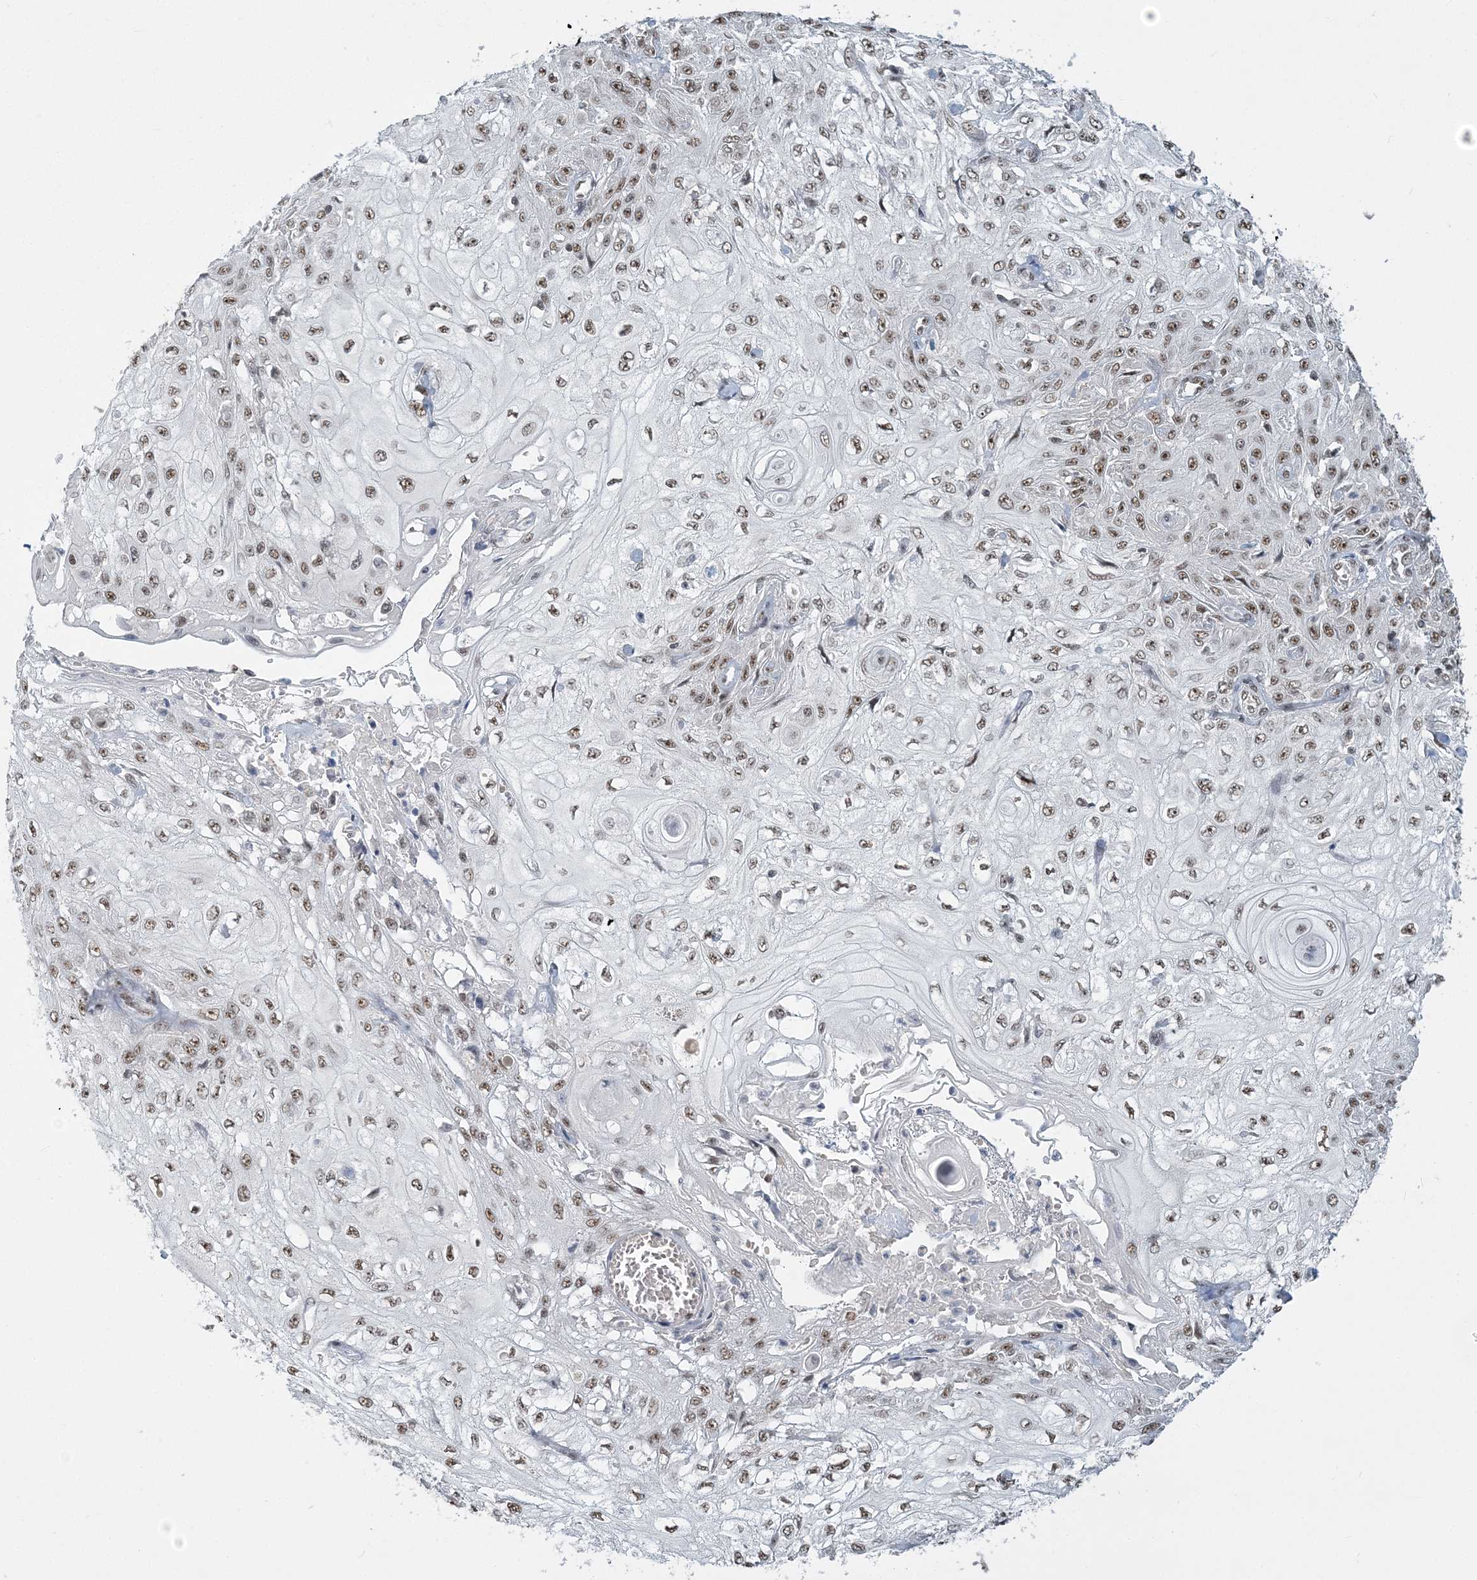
{"staining": {"intensity": "moderate", "quantity": "25%-75%", "location": "nuclear"}, "tissue": "skin cancer", "cell_type": "Tumor cells", "image_type": "cancer", "snomed": [{"axis": "morphology", "description": "Squamous cell carcinoma, NOS"}, {"axis": "morphology", "description": "Squamous cell carcinoma, metastatic, NOS"}, {"axis": "topography", "description": "Skin"}, {"axis": "topography", "description": "Lymph node"}], "caption": "High-power microscopy captured an IHC histopathology image of skin cancer (metastatic squamous cell carcinoma), revealing moderate nuclear expression in about 25%-75% of tumor cells. The protein of interest is stained brown, and the nuclei are stained in blue (DAB (3,3'-diaminobenzidine) IHC with brightfield microscopy, high magnification).", "gene": "PLRG1", "patient": {"sex": "male", "age": 75}}